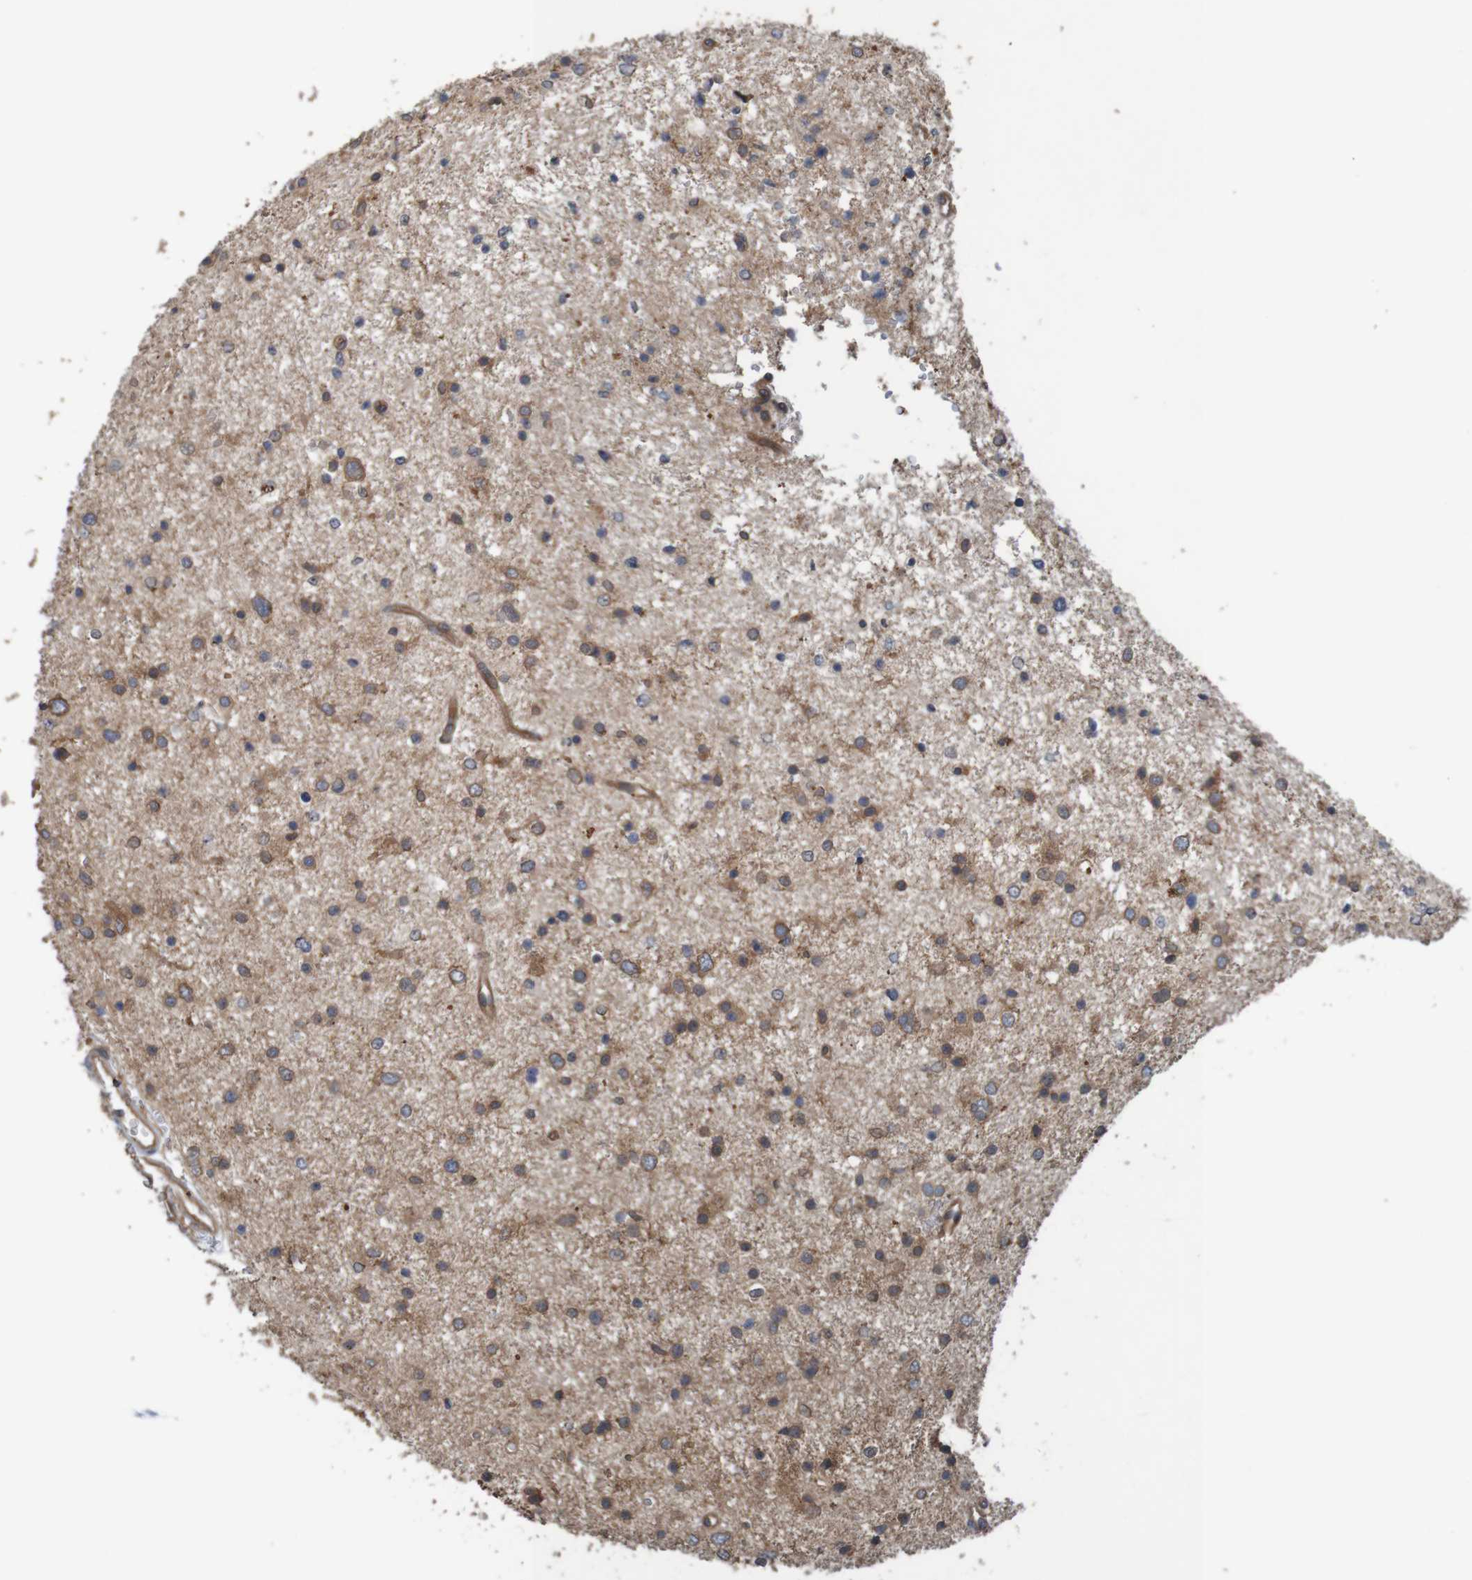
{"staining": {"intensity": "weak", "quantity": "25%-75%", "location": "cytoplasmic/membranous"}, "tissue": "glioma", "cell_type": "Tumor cells", "image_type": "cancer", "snomed": [{"axis": "morphology", "description": "Glioma, malignant, Low grade"}, {"axis": "topography", "description": "Brain"}], "caption": "About 25%-75% of tumor cells in glioma show weak cytoplasmic/membranous protein positivity as visualized by brown immunohistochemical staining.", "gene": "ARHGEF11", "patient": {"sex": "female", "age": 37}}